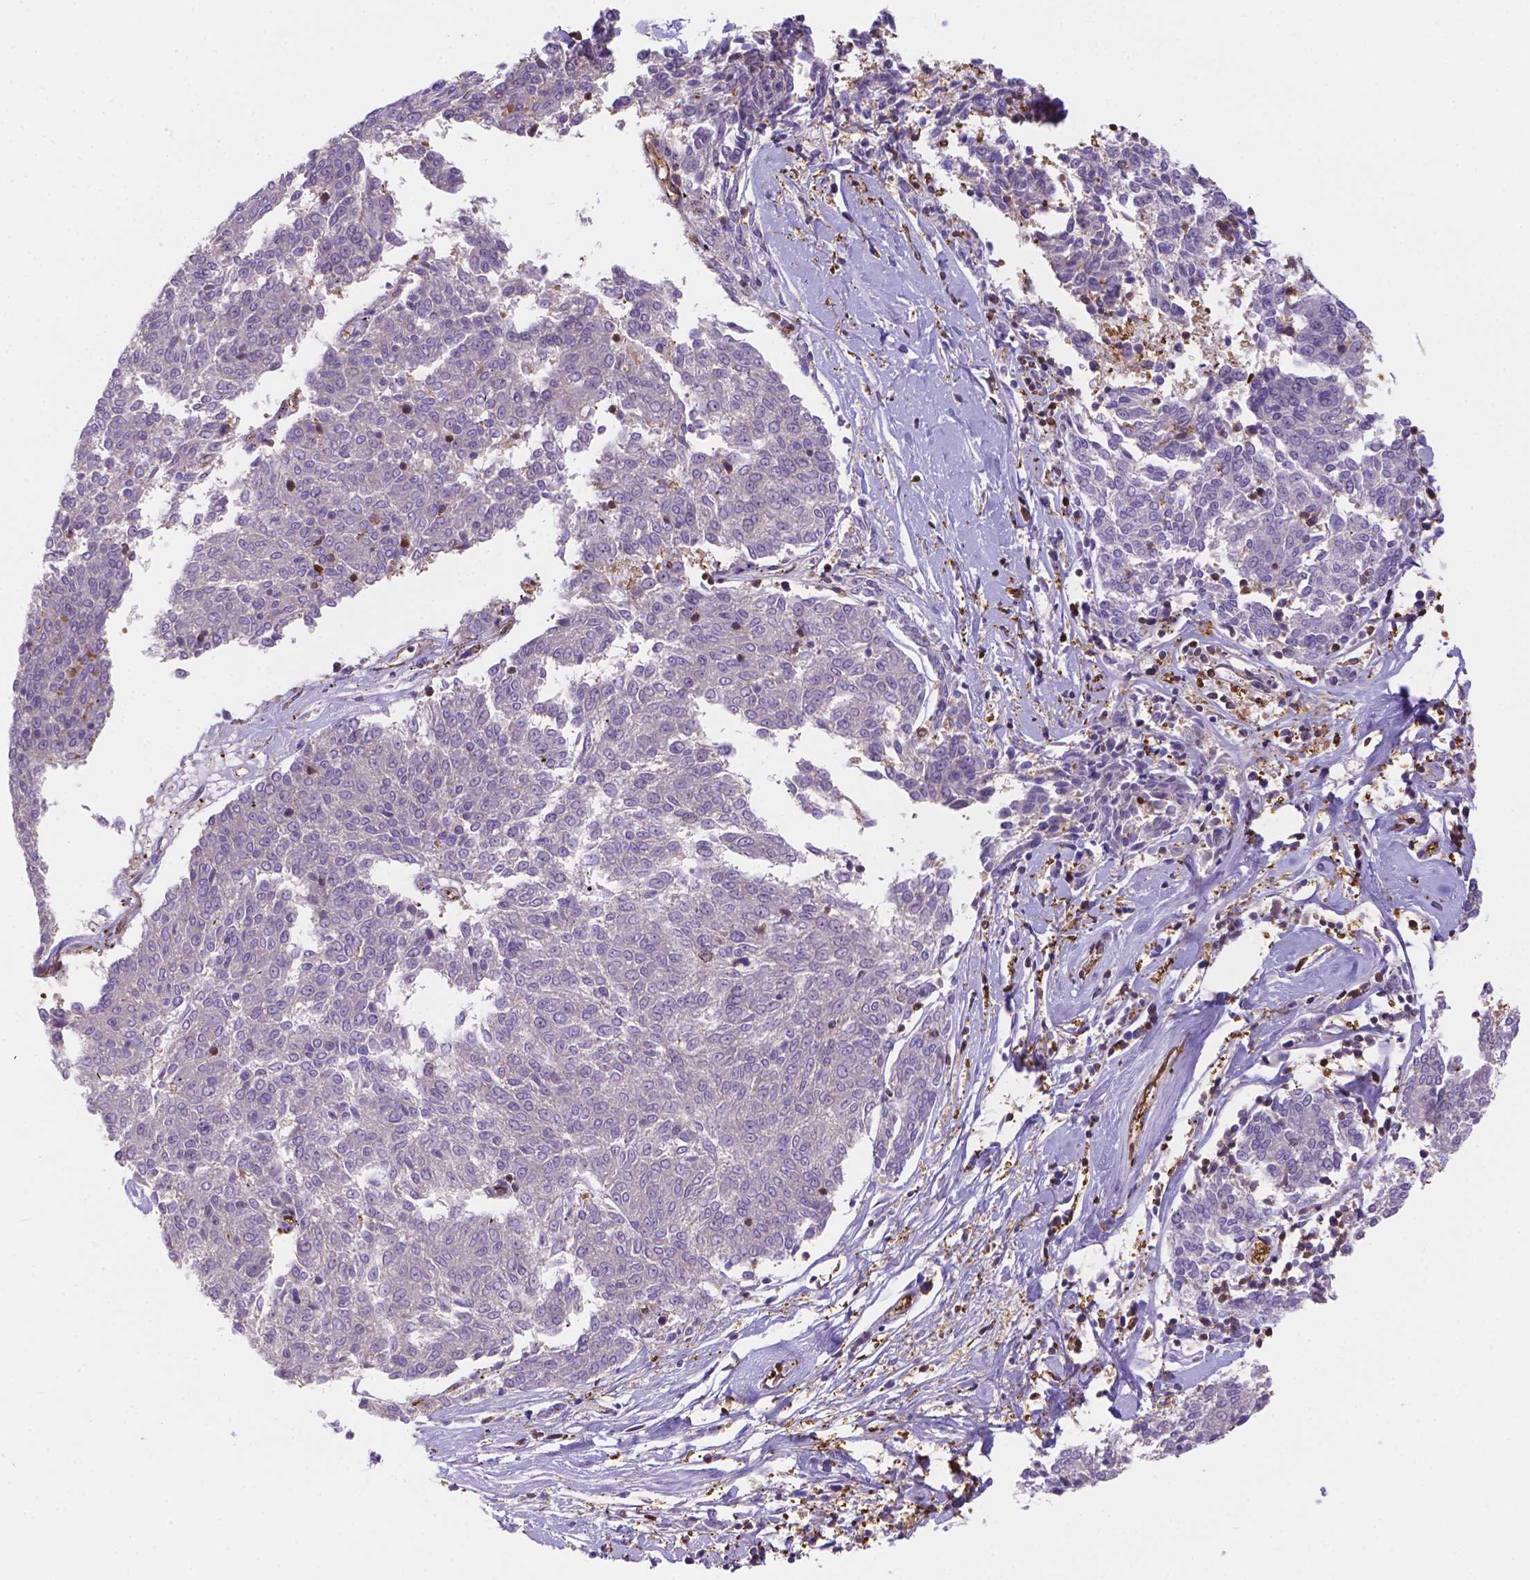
{"staining": {"intensity": "negative", "quantity": "none", "location": "none"}, "tissue": "melanoma", "cell_type": "Tumor cells", "image_type": "cancer", "snomed": [{"axis": "morphology", "description": "Malignant melanoma, NOS"}, {"axis": "topography", "description": "Skin"}], "caption": "Immunohistochemistry (IHC) of human melanoma displays no staining in tumor cells.", "gene": "DMWD", "patient": {"sex": "female", "age": 72}}